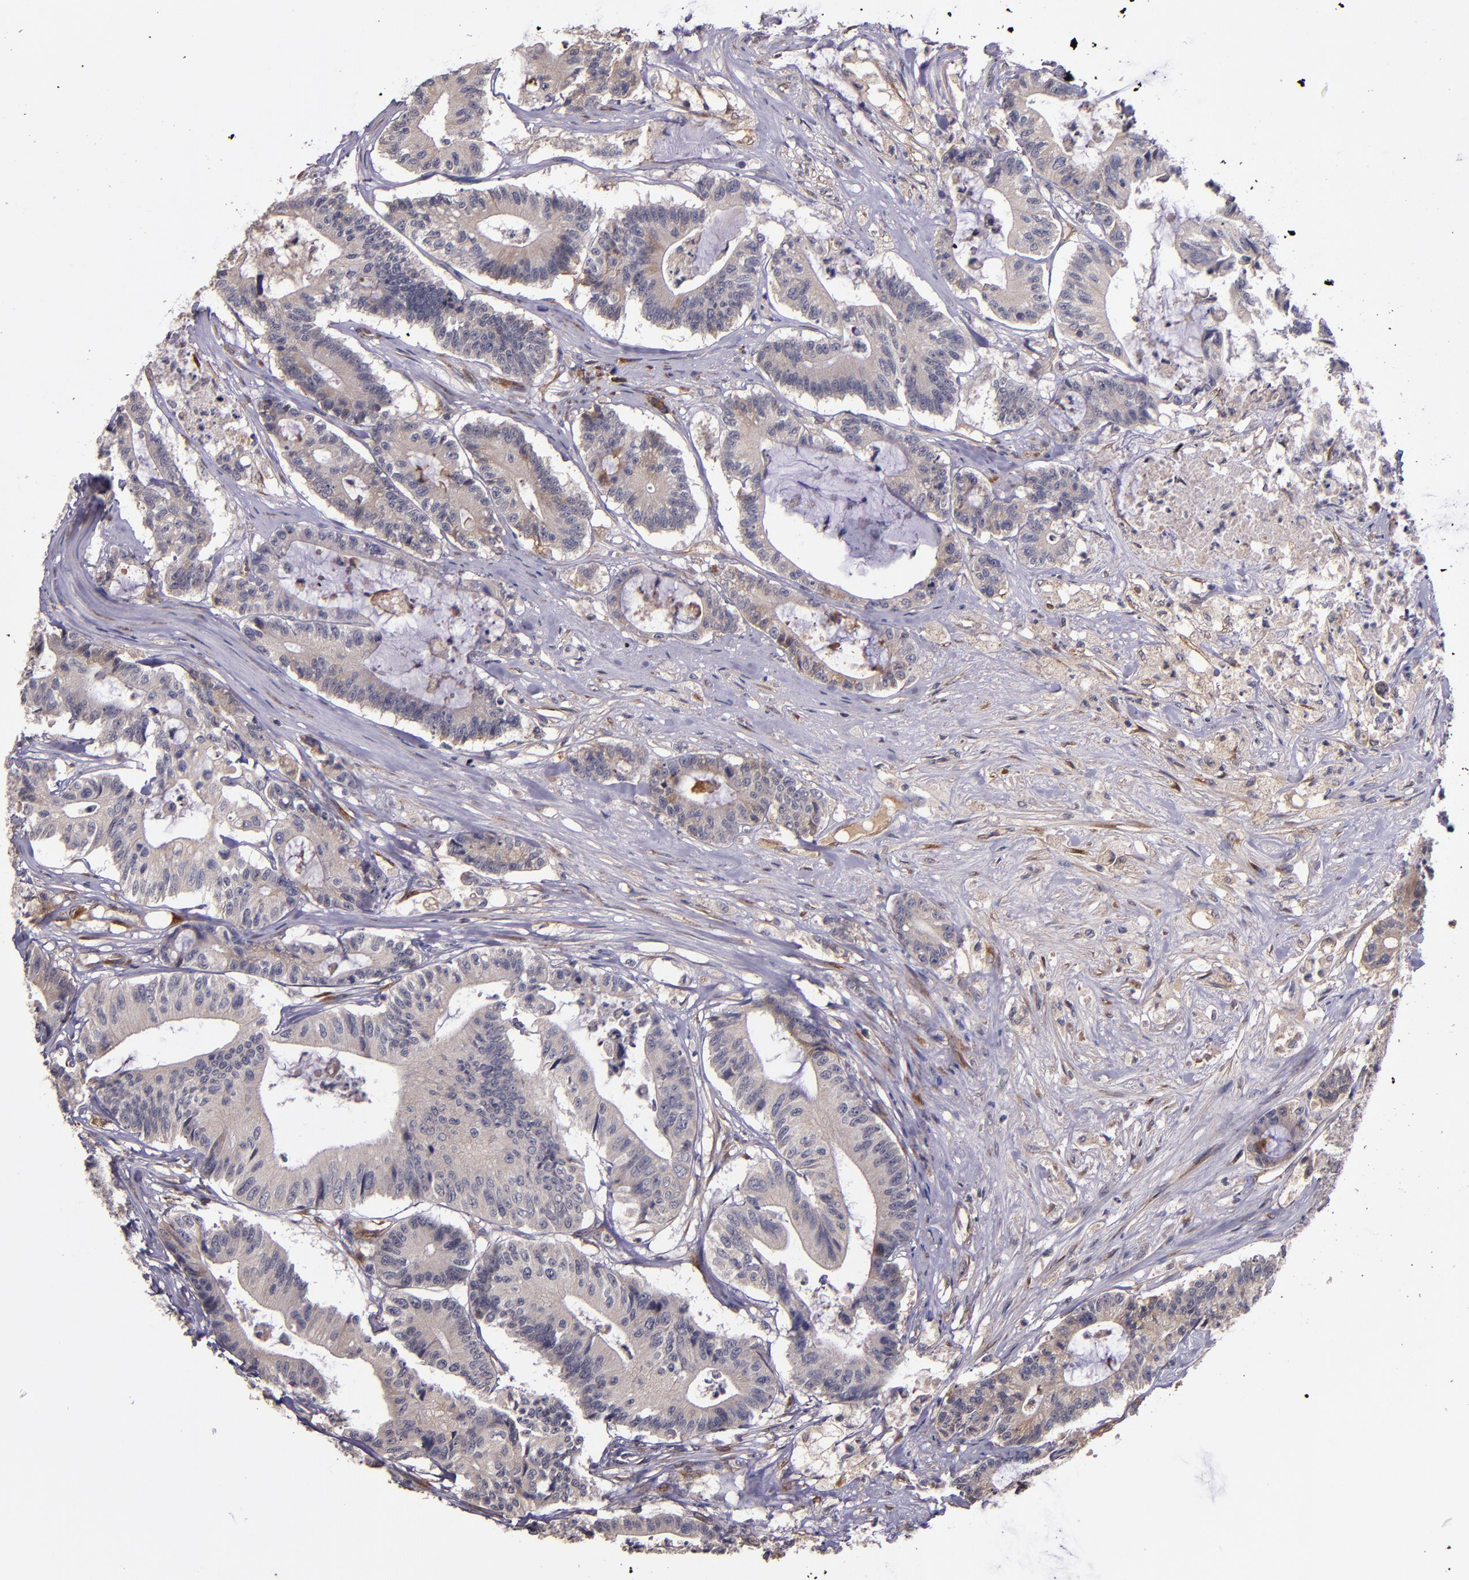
{"staining": {"intensity": "weak", "quantity": ">75%", "location": "cytoplasmic/membranous"}, "tissue": "colorectal cancer", "cell_type": "Tumor cells", "image_type": "cancer", "snomed": [{"axis": "morphology", "description": "Adenocarcinoma, NOS"}, {"axis": "topography", "description": "Colon"}], "caption": "Colorectal cancer (adenocarcinoma) stained for a protein exhibits weak cytoplasmic/membranous positivity in tumor cells. The staining was performed using DAB (3,3'-diaminobenzidine) to visualize the protein expression in brown, while the nuclei were stained in blue with hematoxylin (Magnification: 20x).", "gene": "PRAF2", "patient": {"sex": "female", "age": 84}}